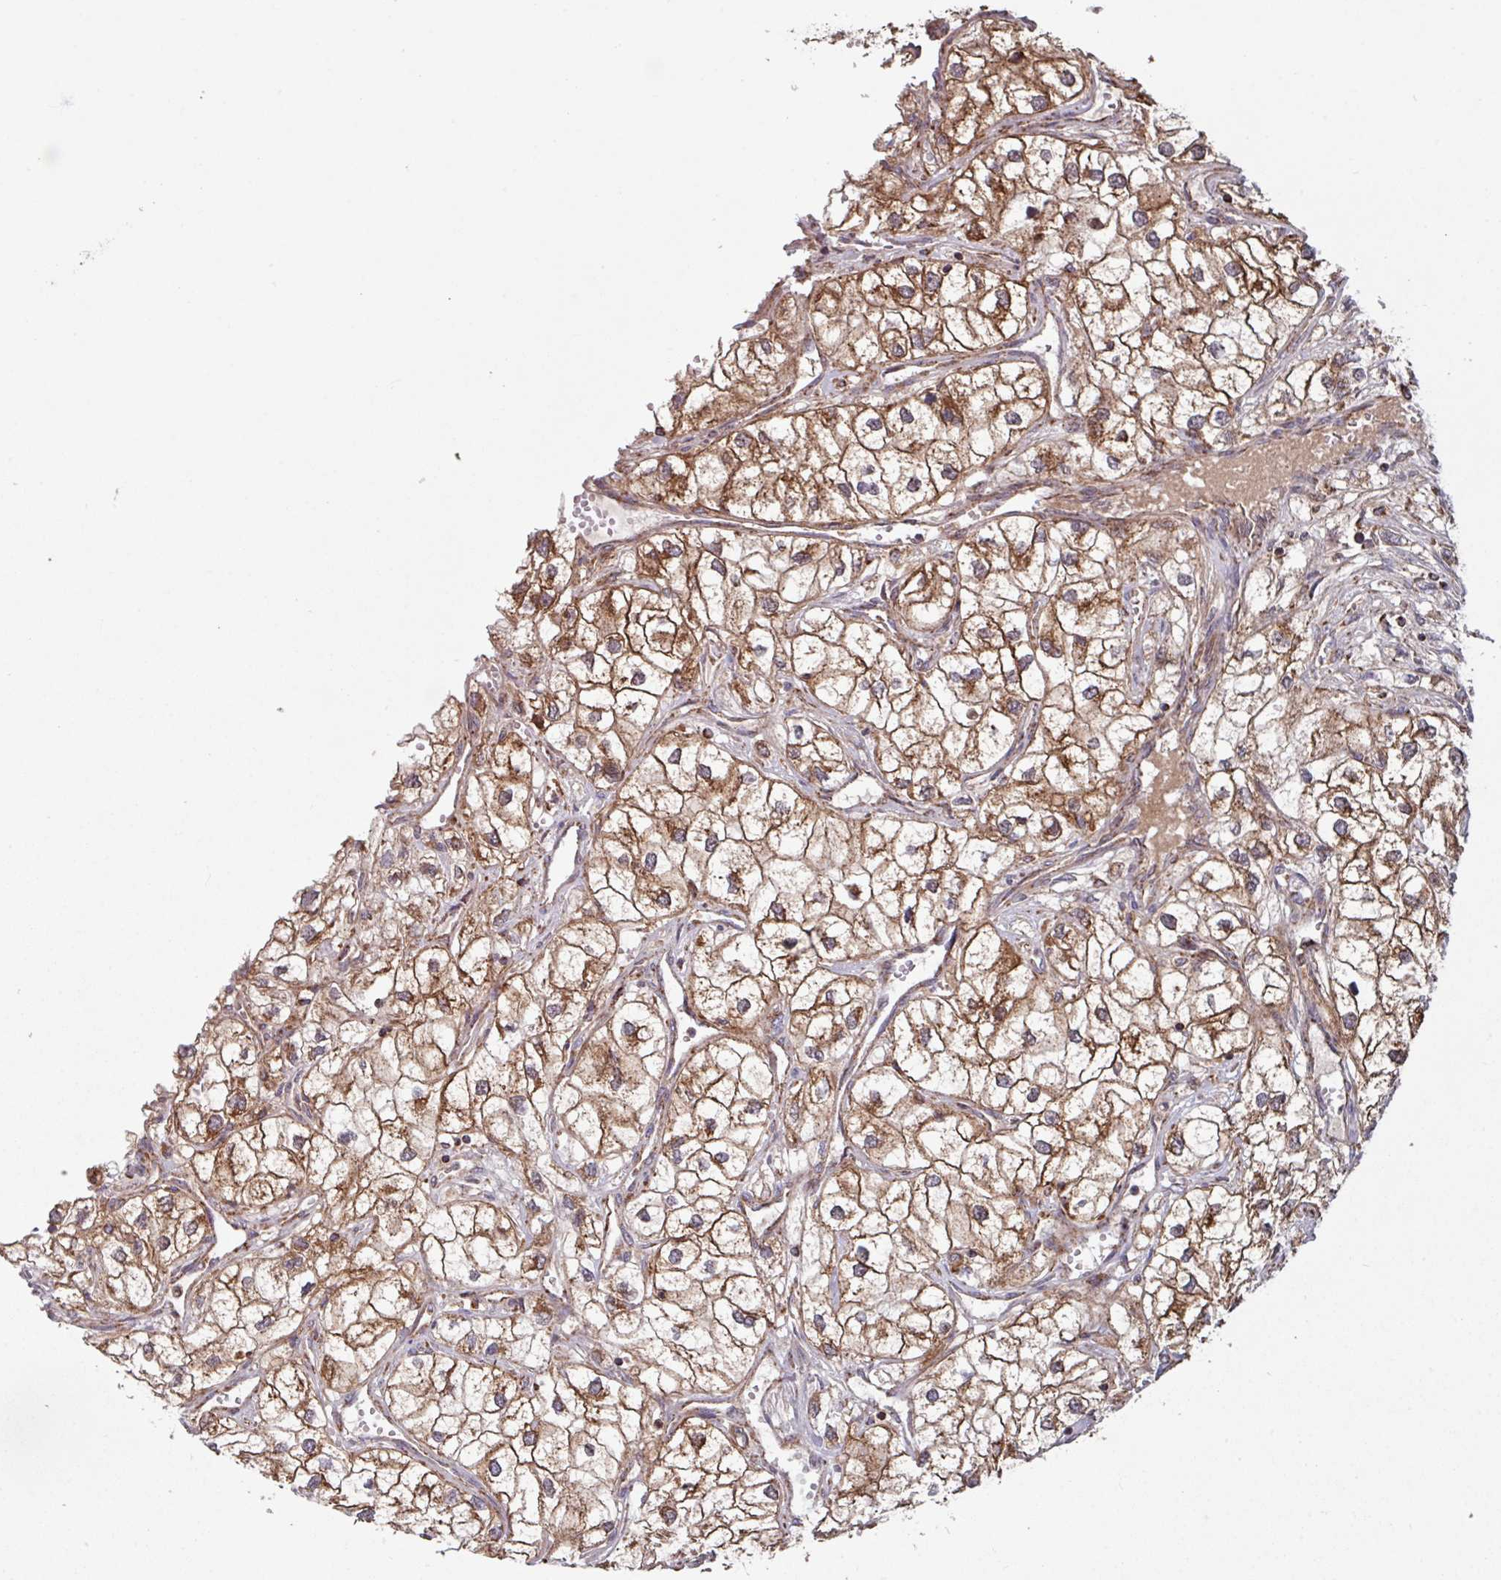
{"staining": {"intensity": "moderate", "quantity": ">75%", "location": "cytoplasmic/membranous"}, "tissue": "renal cancer", "cell_type": "Tumor cells", "image_type": "cancer", "snomed": [{"axis": "morphology", "description": "Adenocarcinoma, NOS"}, {"axis": "topography", "description": "Kidney"}], "caption": "IHC histopathology image of human renal cancer (adenocarcinoma) stained for a protein (brown), which exhibits medium levels of moderate cytoplasmic/membranous expression in approximately >75% of tumor cells.", "gene": "COX7C", "patient": {"sex": "male", "age": 59}}